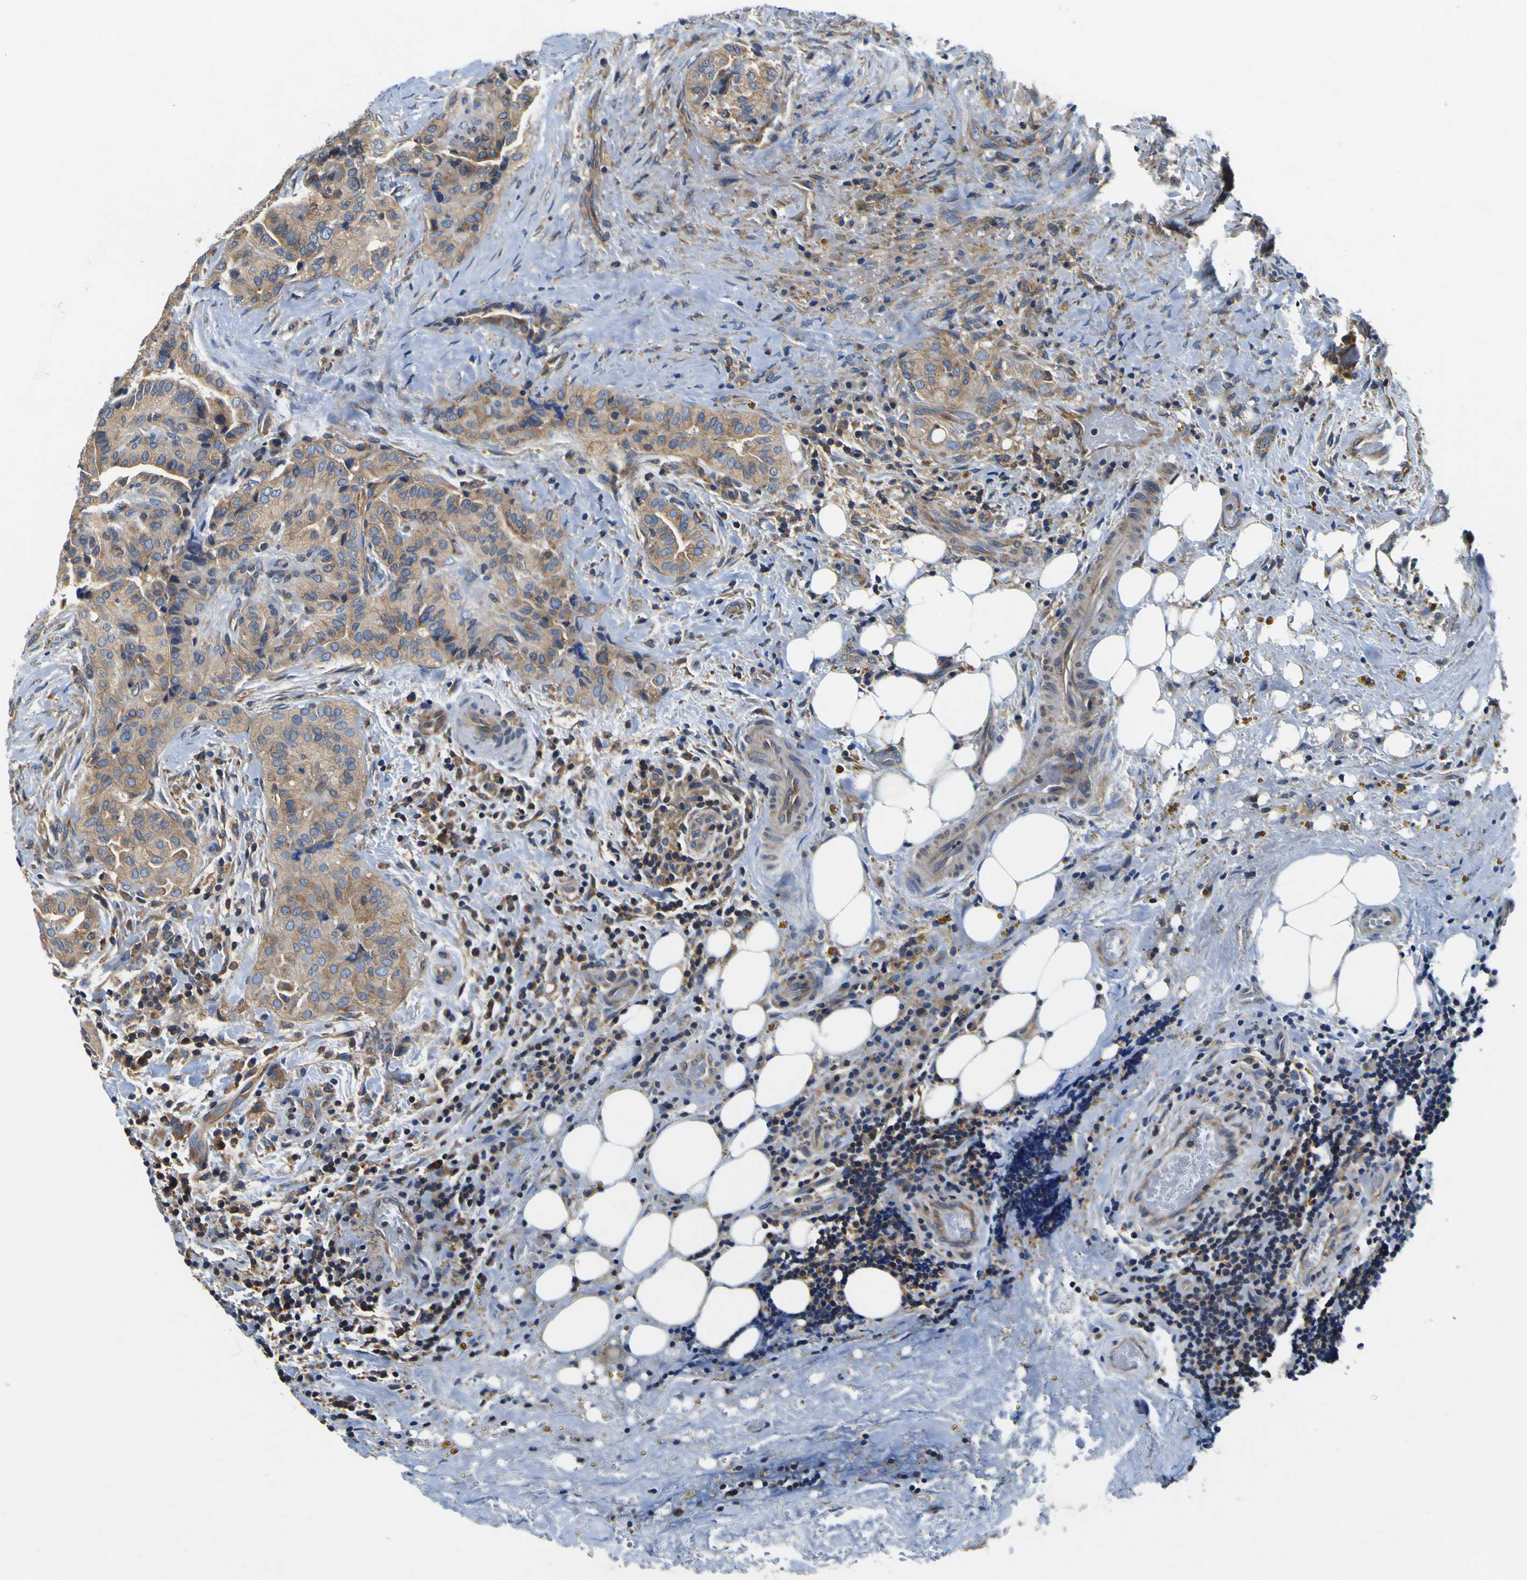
{"staining": {"intensity": "weak", "quantity": ">75%", "location": "cytoplasmic/membranous"}, "tissue": "thyroid cancer", "cell_type": "Tumor cells", "image_type": "cancer", "snomed": [{"axis": "morphology", "description": "Papillary adenocarcinoma, NOS"}, {"axis": "topography", "description": "Thyroid gland"}], "caption": "The micrograph displays staining of thyroid cancer, revealing weak cytoplasmic/membranous protein expression (brown color) within tumor cells. (DAB (3,3'-diaminobenzidine) IHC, brown staining for protein, blue staining for nuclei).", "gene": "CNR2", "patient": {"sex": "male", "age": 77}}